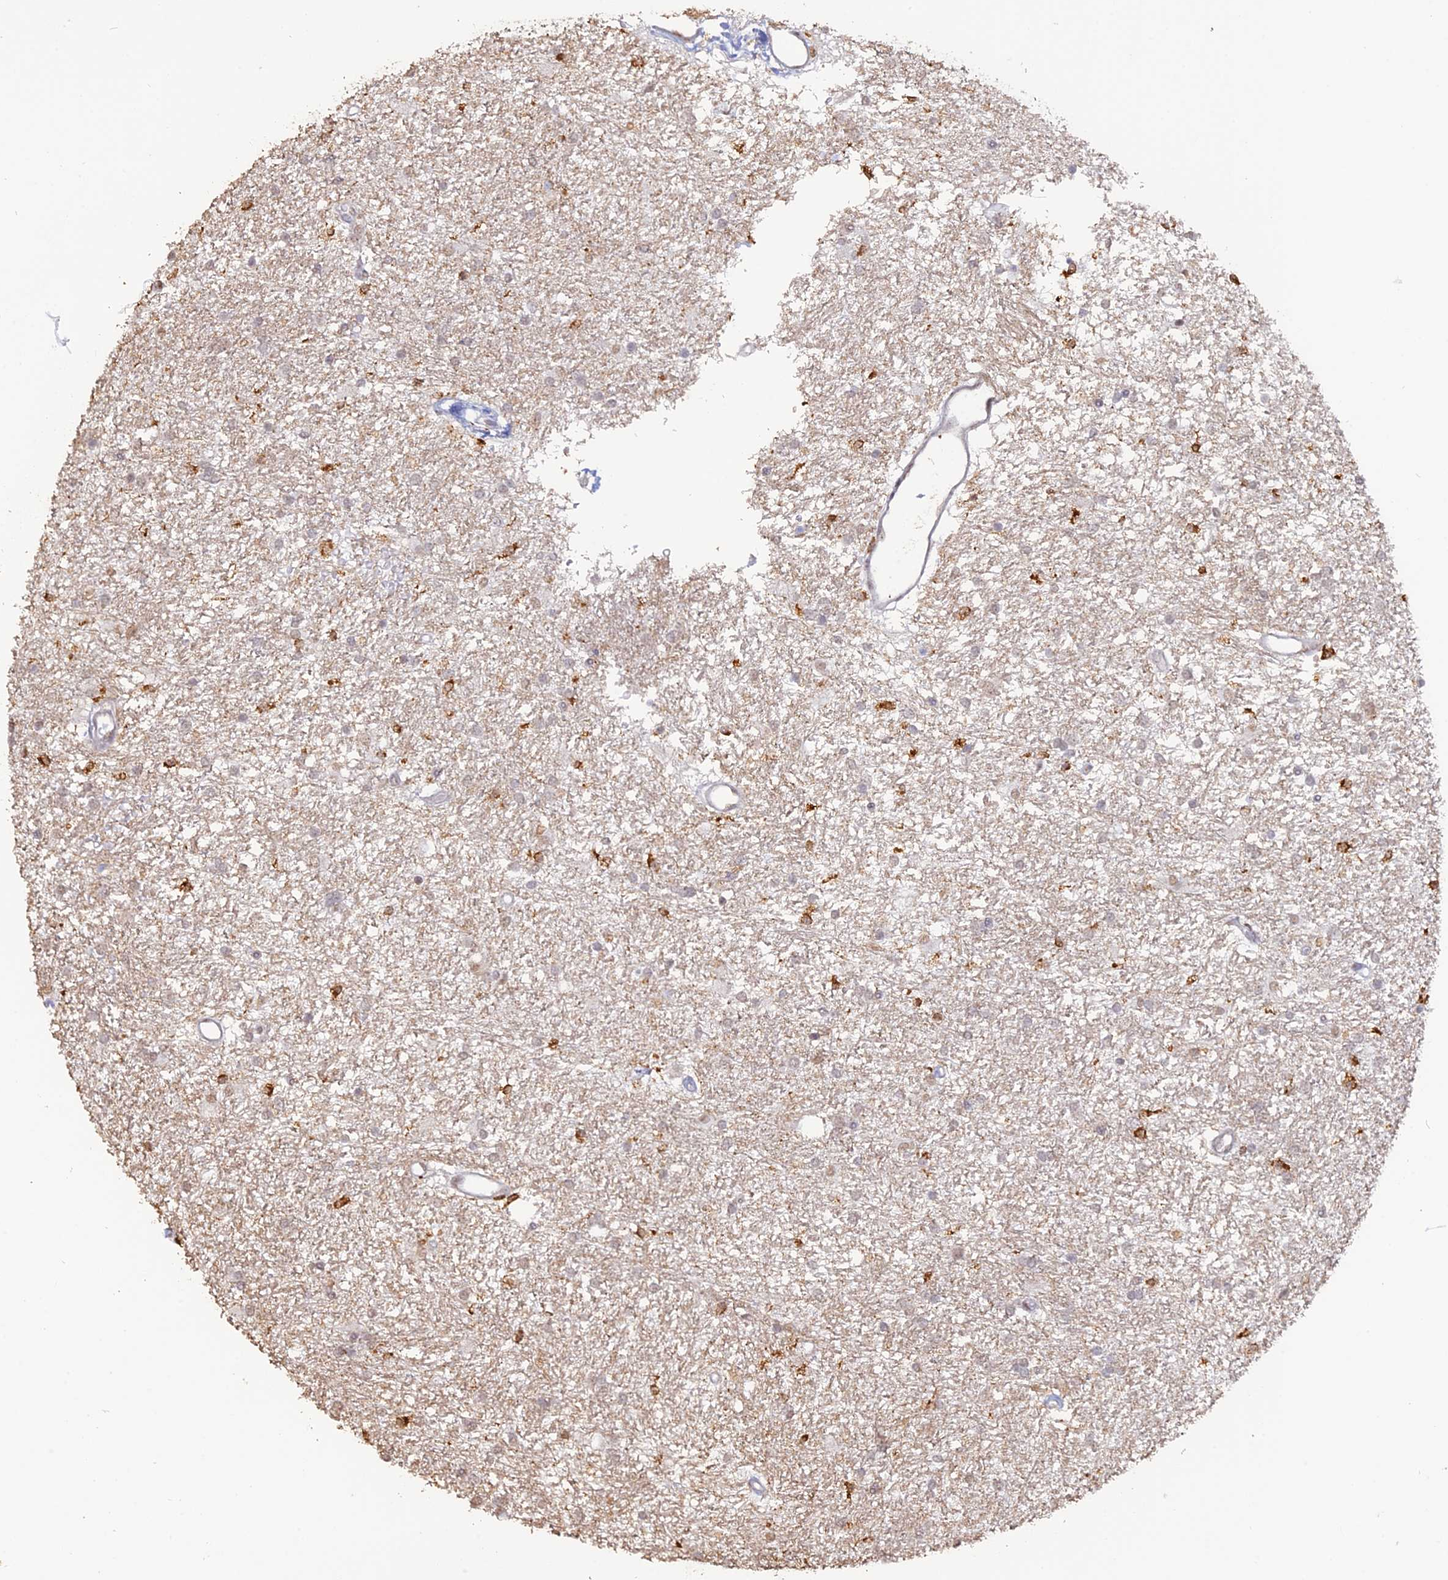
{"staining": {"intensity": "negative", "quantity": "none", "location": "none"}, "tissue": "glioma", "cell_type": "Tumor cells", "image_type": "cancer", "snomed": [{"axis": "morphology", "description": "Glioma, malignant, High grade"}, {"axis": "topography", "description": "Brain"}], "caption": "There is no significant positivity in tumor cells of glioma.", "gene": "APOBR", "patient": {"sex": "male", "age": 77}}